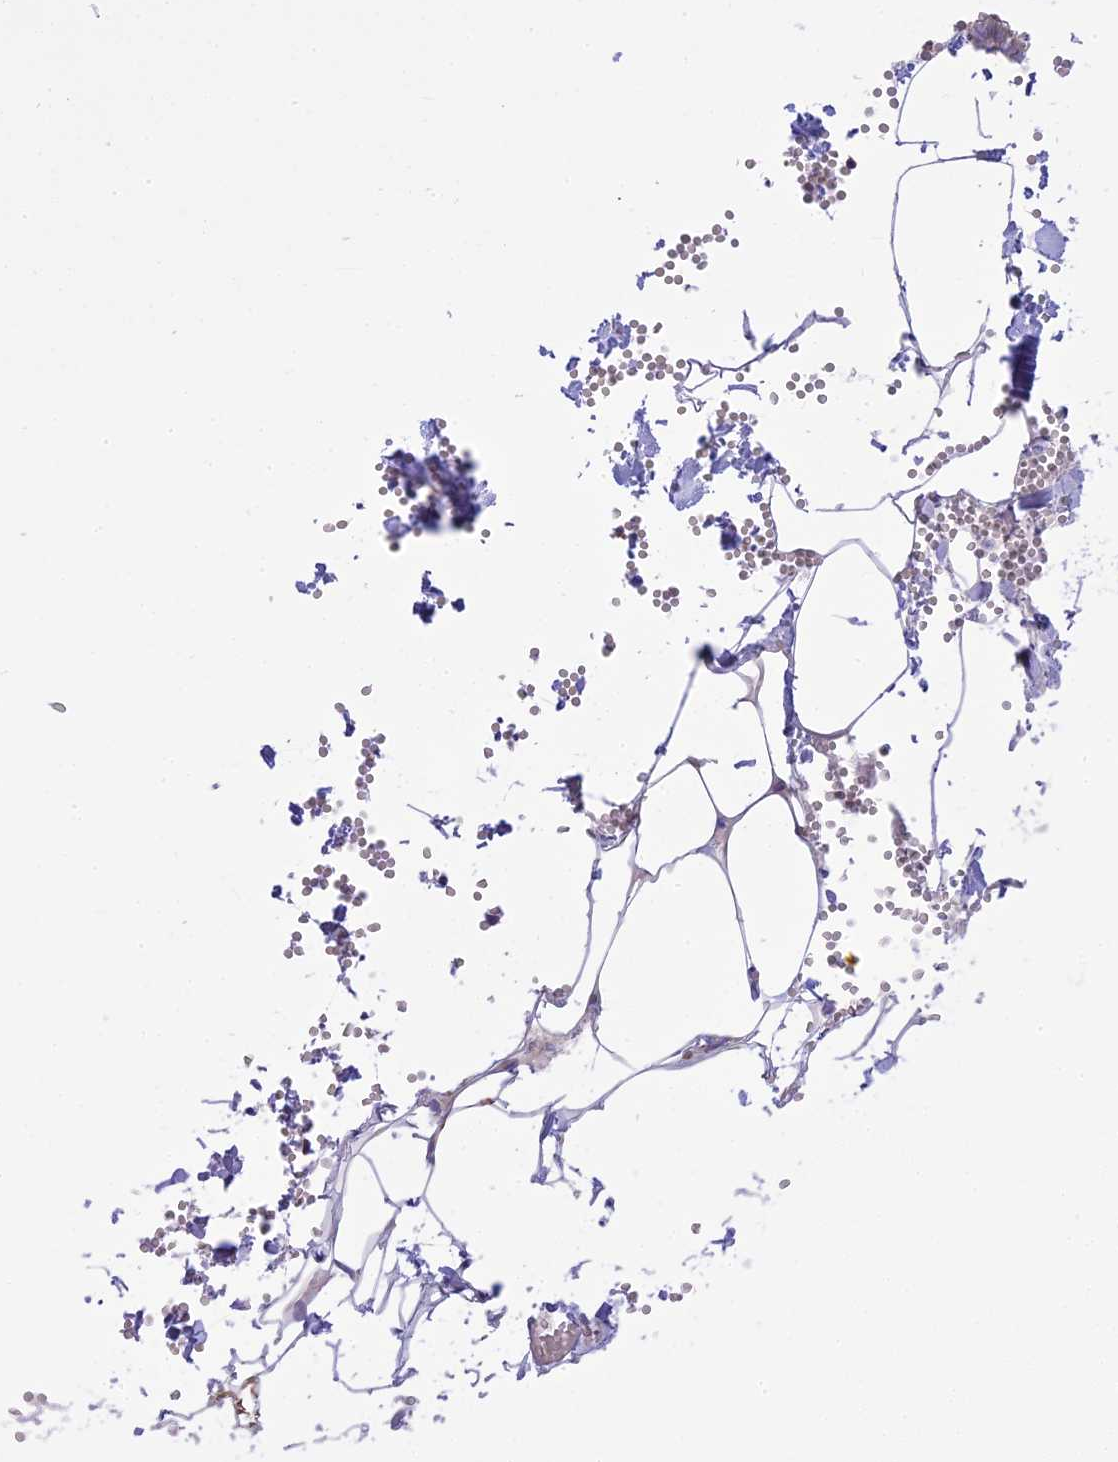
{"staining": {"intensity": "weak", "quantity": ">75%", "location": "cytoplasmic/membranous"}, "tissue": "adipose tissue", "cell_type": "Adipocytes", "image_type": "normal", "snomed": [{"axis": "morphology", "description": "Normal tissue, NOS"}, {"axis": "topography", "description": "Gallbladder"}, {"axis": "topography", "description": "Peripheral nerve tissue"}], "caption": "An immunohistochemistry image of unremarkable tissue is shown. Protein staining in brown labels weak cytoplasmic/membranous positivity in adipose tissue within adipocytes.", "gene": "CORO7", "patient": {"sex": "male", "age": 38}}